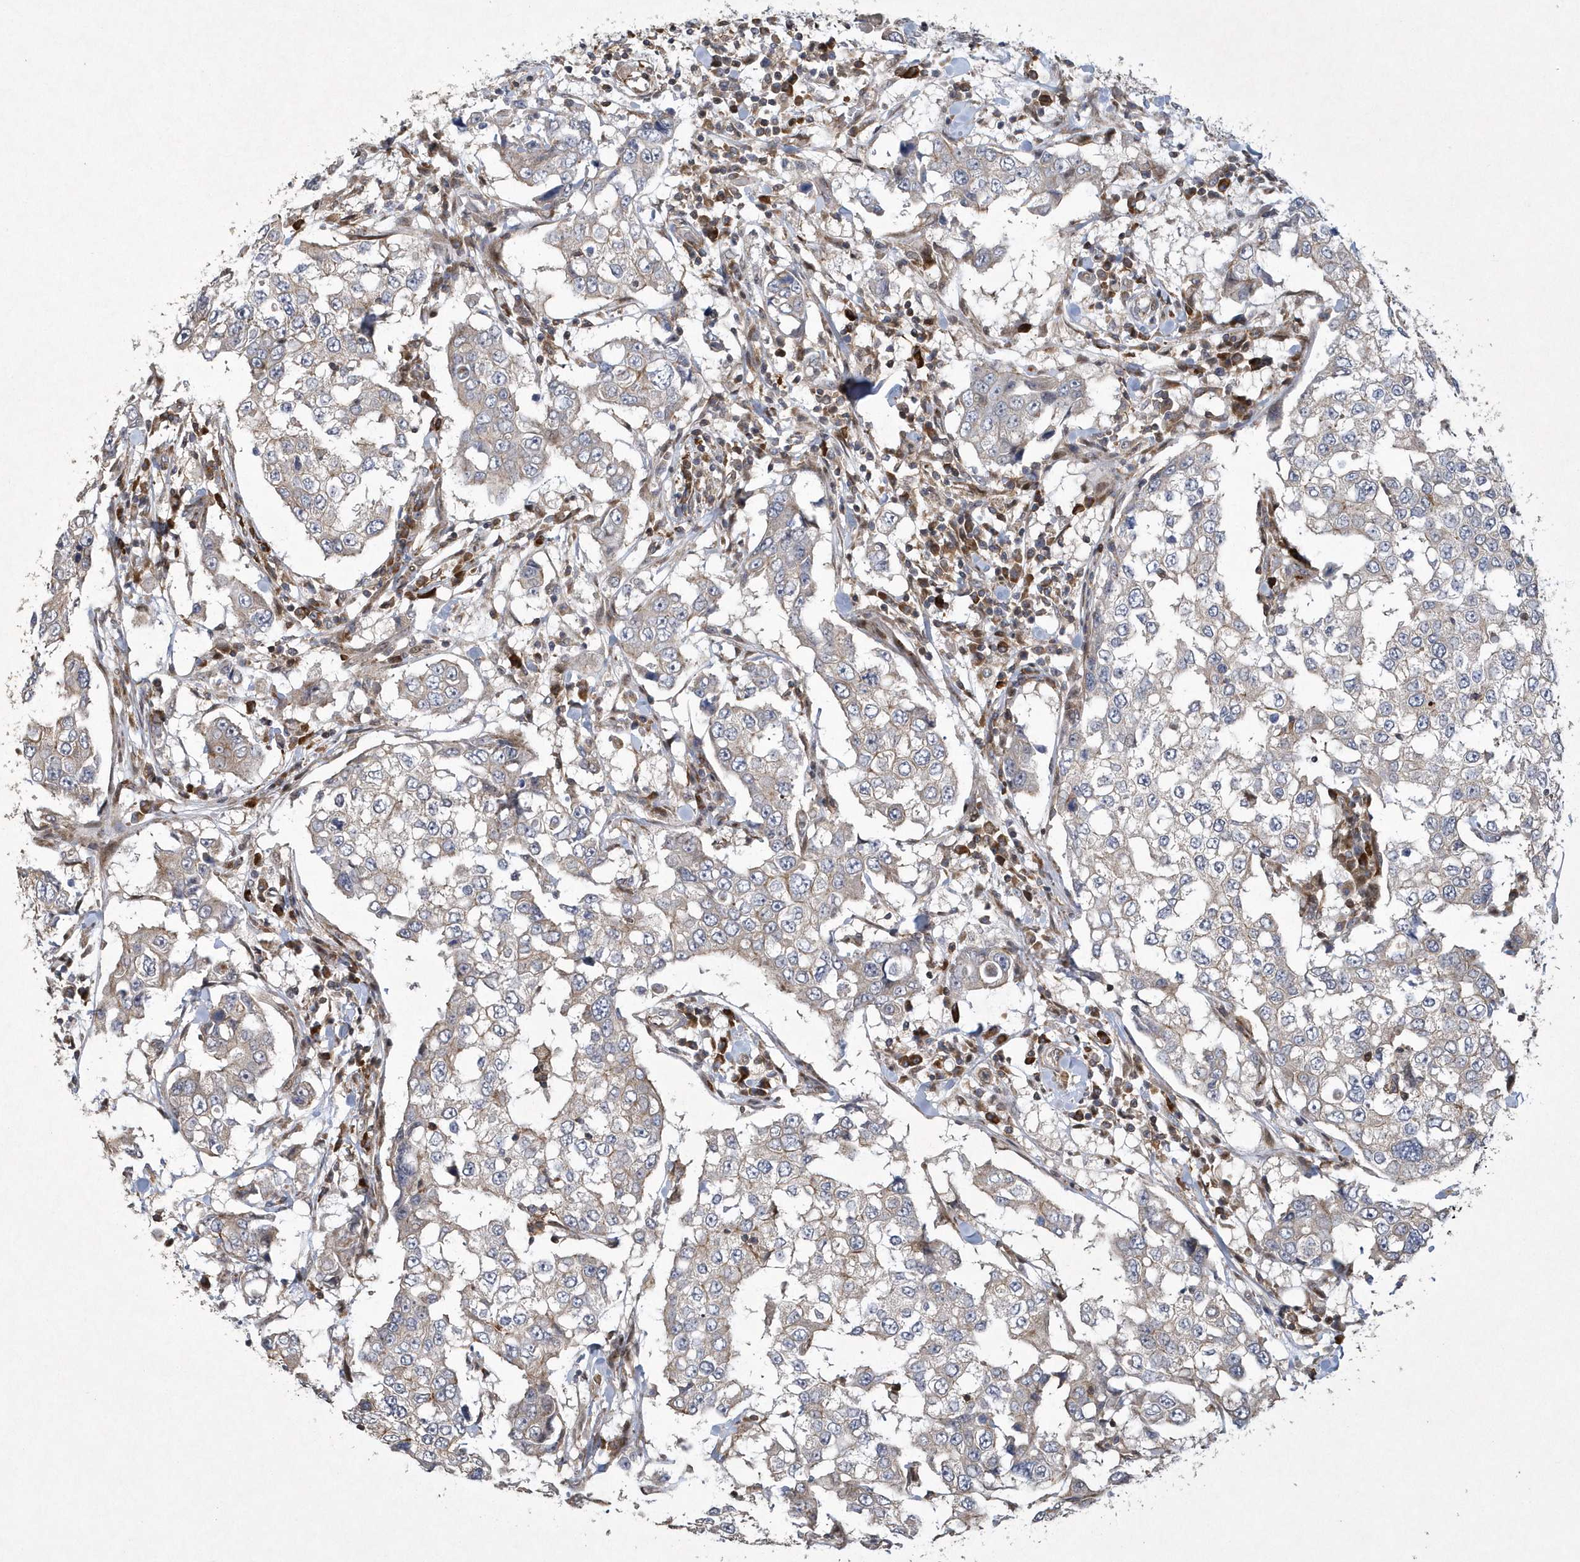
{"staining": {"intensity": "weak", "quantity": "25%-75%", "location": "cytoplasmic/membranous"}, "tissue": "breast cancer", "cell_type": "Tumor cells", "image_type": "cancer", "snomed": [{"axis": "morphology", "description": "Duct carcinoma"}, {"axis": "topography", "description": "Breast"}], "caption": "Human breast cancer stained with a protein marker demonstrates weak staining in tumor cells.", "gene": "N4BP2", "patient": {"sex": "female", "age": 27}}